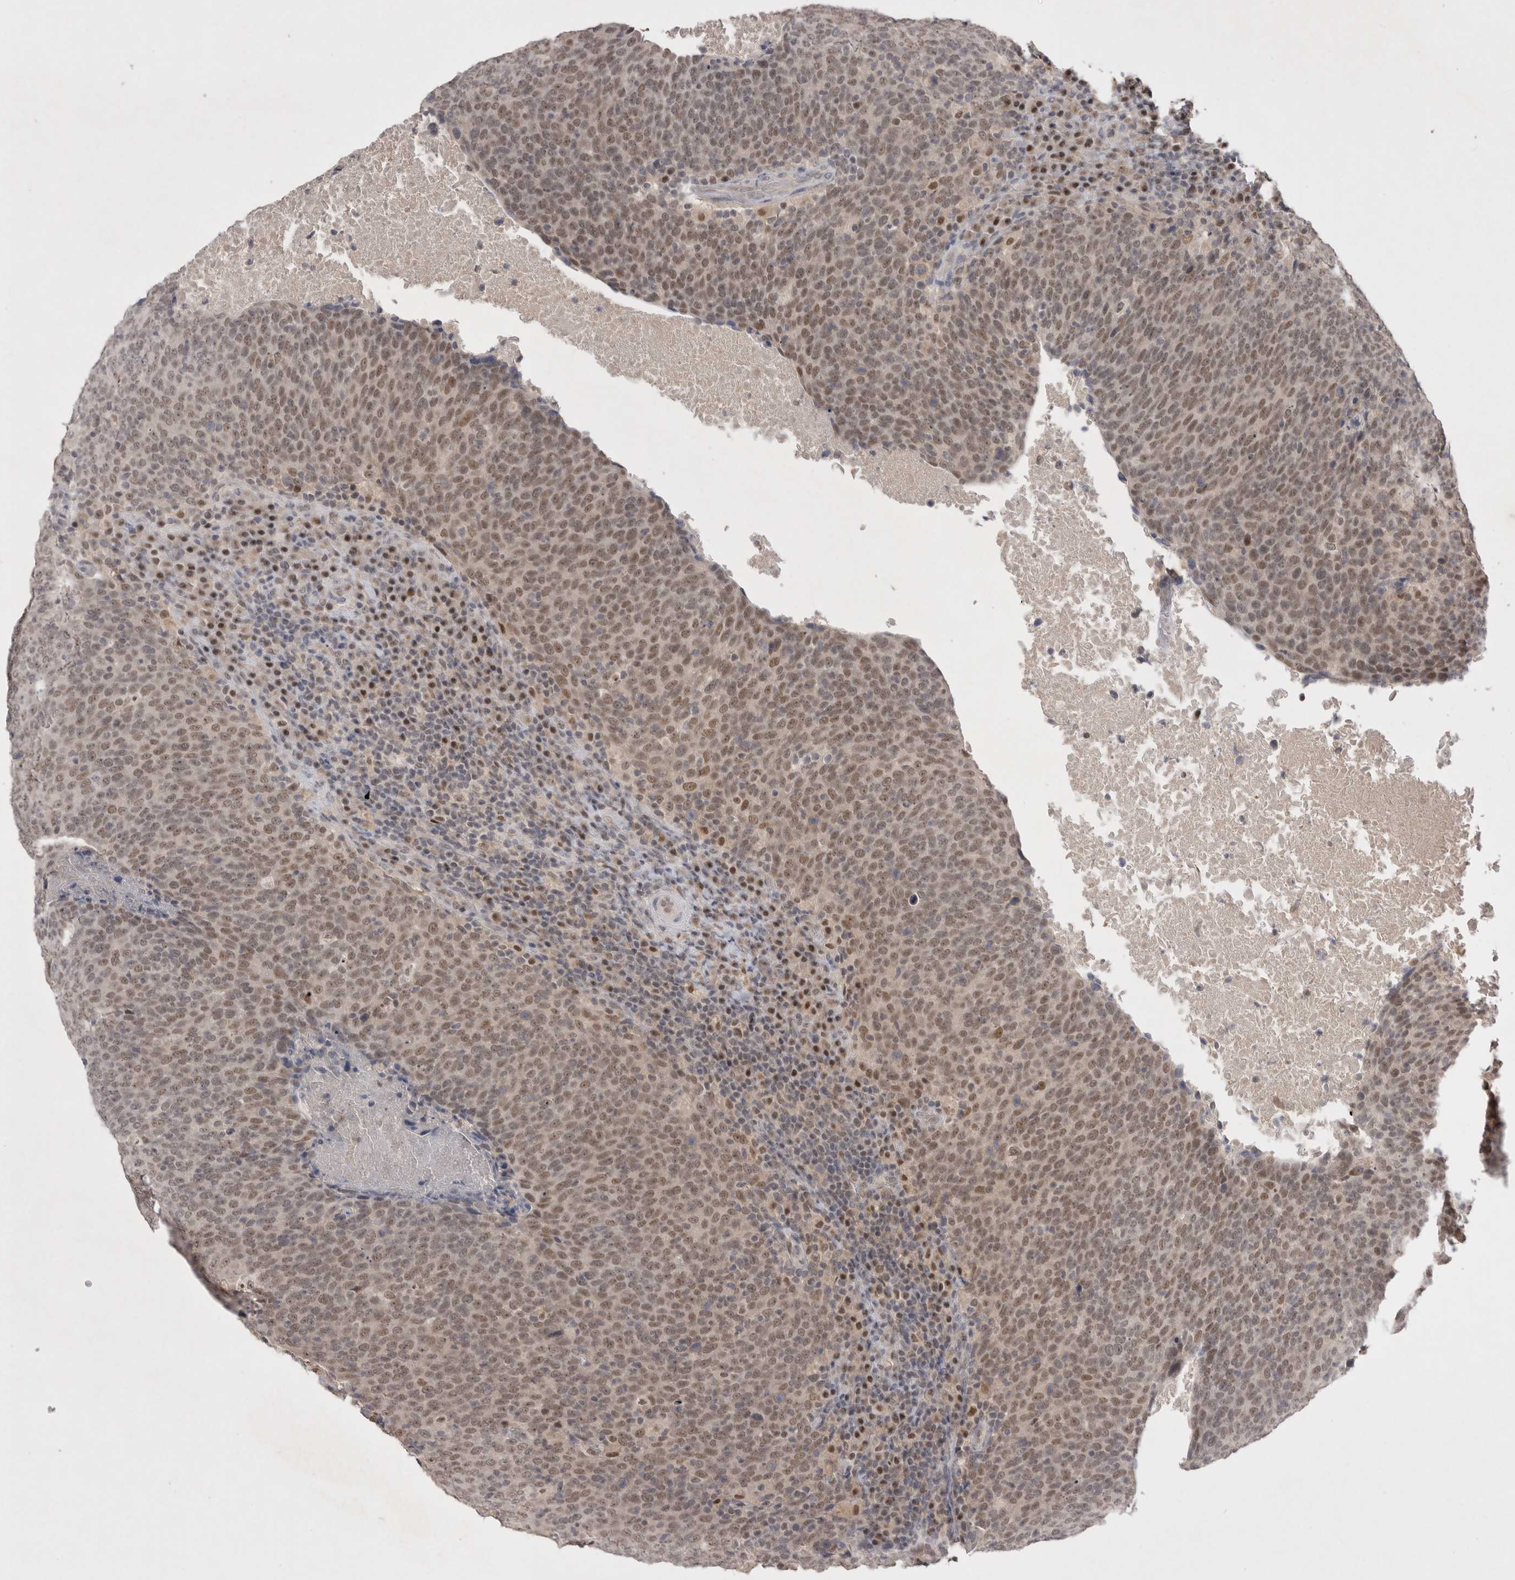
{"staining": {"intensity": "moderate", "quantity": ">75%", "location": "nuclear"}, "tissue": "head and neck cancer", "cell_type": "Tumor cells", "image_type": "cancer", "snomed": [{"axis": "morphology", "description": "Squamous cell carcinoma, NOS"}, {"axis": "morphology", "description": "Squamous cell carcinoma, metastatic, NOS"}, {"axis": "topography", "description": "Lymph node"}, {"axis": "topography", "description": "Head-Neck"}], "caption": "Protein expression analysis of human head and neck squamous cell carcinoma reveals moderate nuclear expression in approximately >75% of tumor cells.", "gene": "HUS1", "patient": {"sex": "male", "age": 62}}